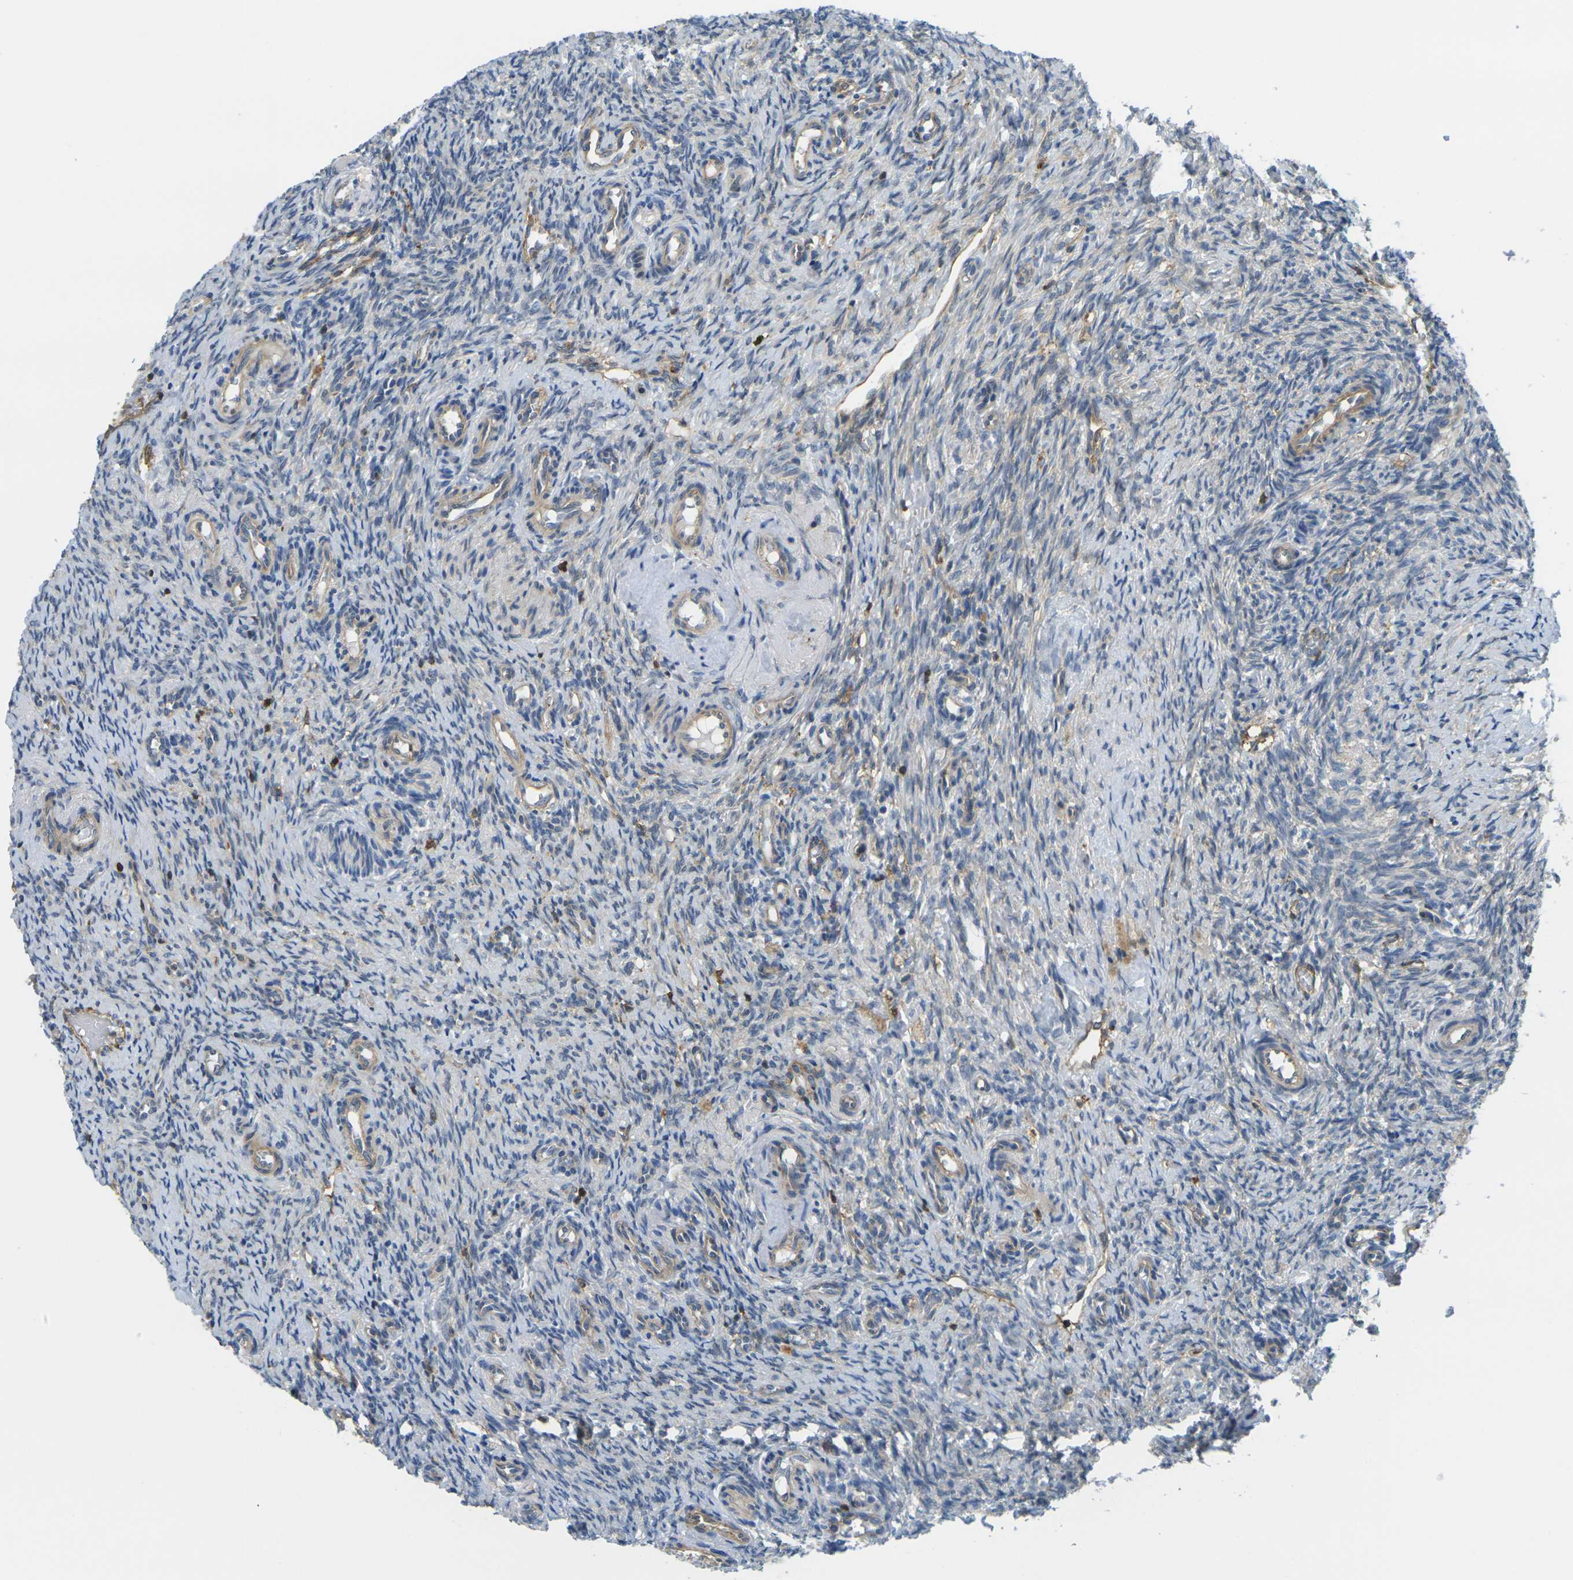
{"staining": {"intensity": "moderate", "quantity": "25%-75%", "location": "cytoplasmic/membranous"}, "tissue": "ovary", "cell_type": "Ovarian stroma cells", "image_type": "normal", "snomed": [{"axis": "morphology", "description": "Normal tissue, NOS"}, {"axis": "topography", "description": "Ovary"}], "caption": "There is medium levels of moderate cytoplasmic/membranous positivity in ovarian stroma cells of benign ovary, as demonstrated by immunohistochemical staining (brown color).", "gene": "LASP1", "patient": {"sex": "female", "age": 41}}